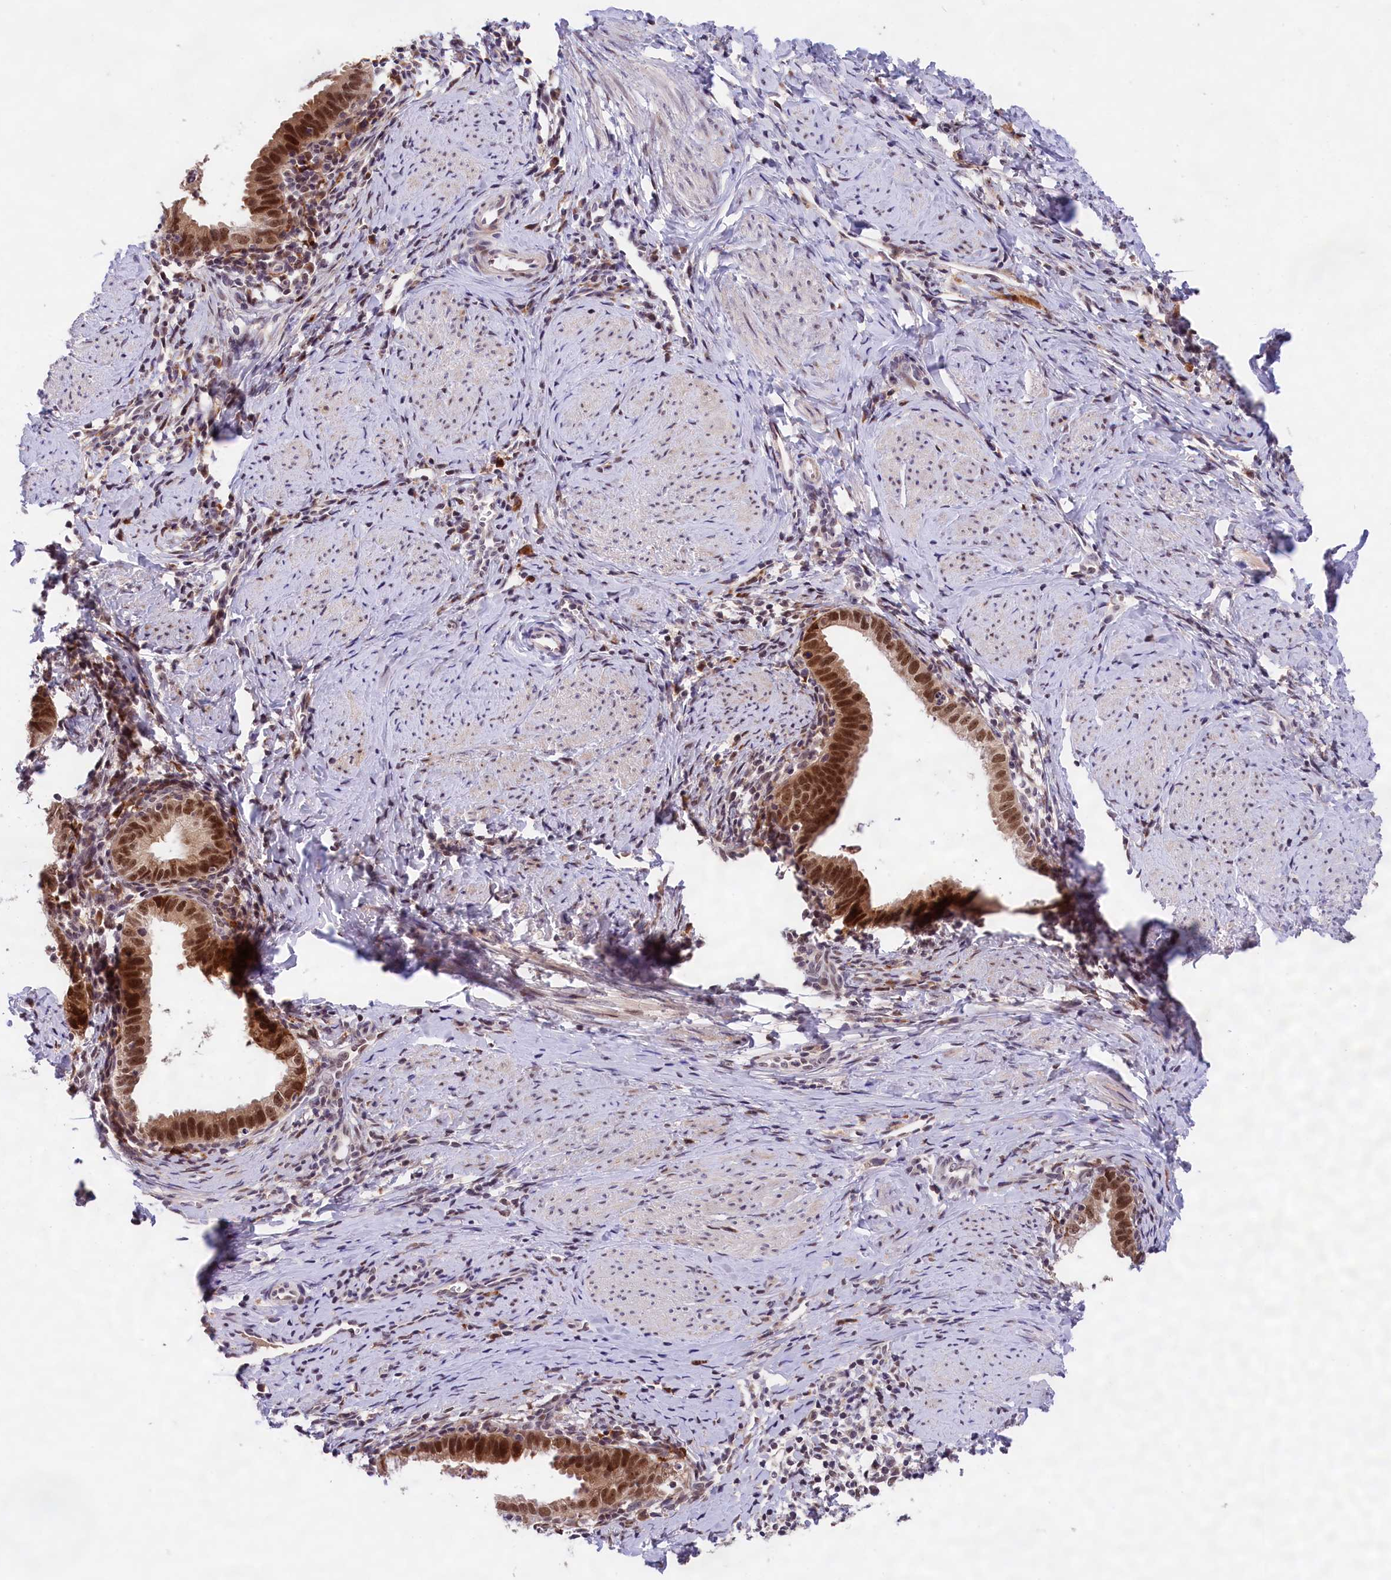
{"staining": {"intensity": "moderate", "quantity": ">75%", "location": "nuclear"}, "tissue": "cervical cancer", "cell_type": "Tumor cells", "image_type": "cancer", "snomed": [{"axis": "morphology", "description": "Adenocarcinoma, NOS"}, {"axis": "topography", "description": "Cervix"}], "caption": "This micrograph shows immunohistochemistry (IHC) staining of cervical adenocarcinoma, with medium moderate nuclear staining in approximately >75% of tumor cells.", "gene": "FBXO45", "patient": {"sex": "female", "age": 36}}